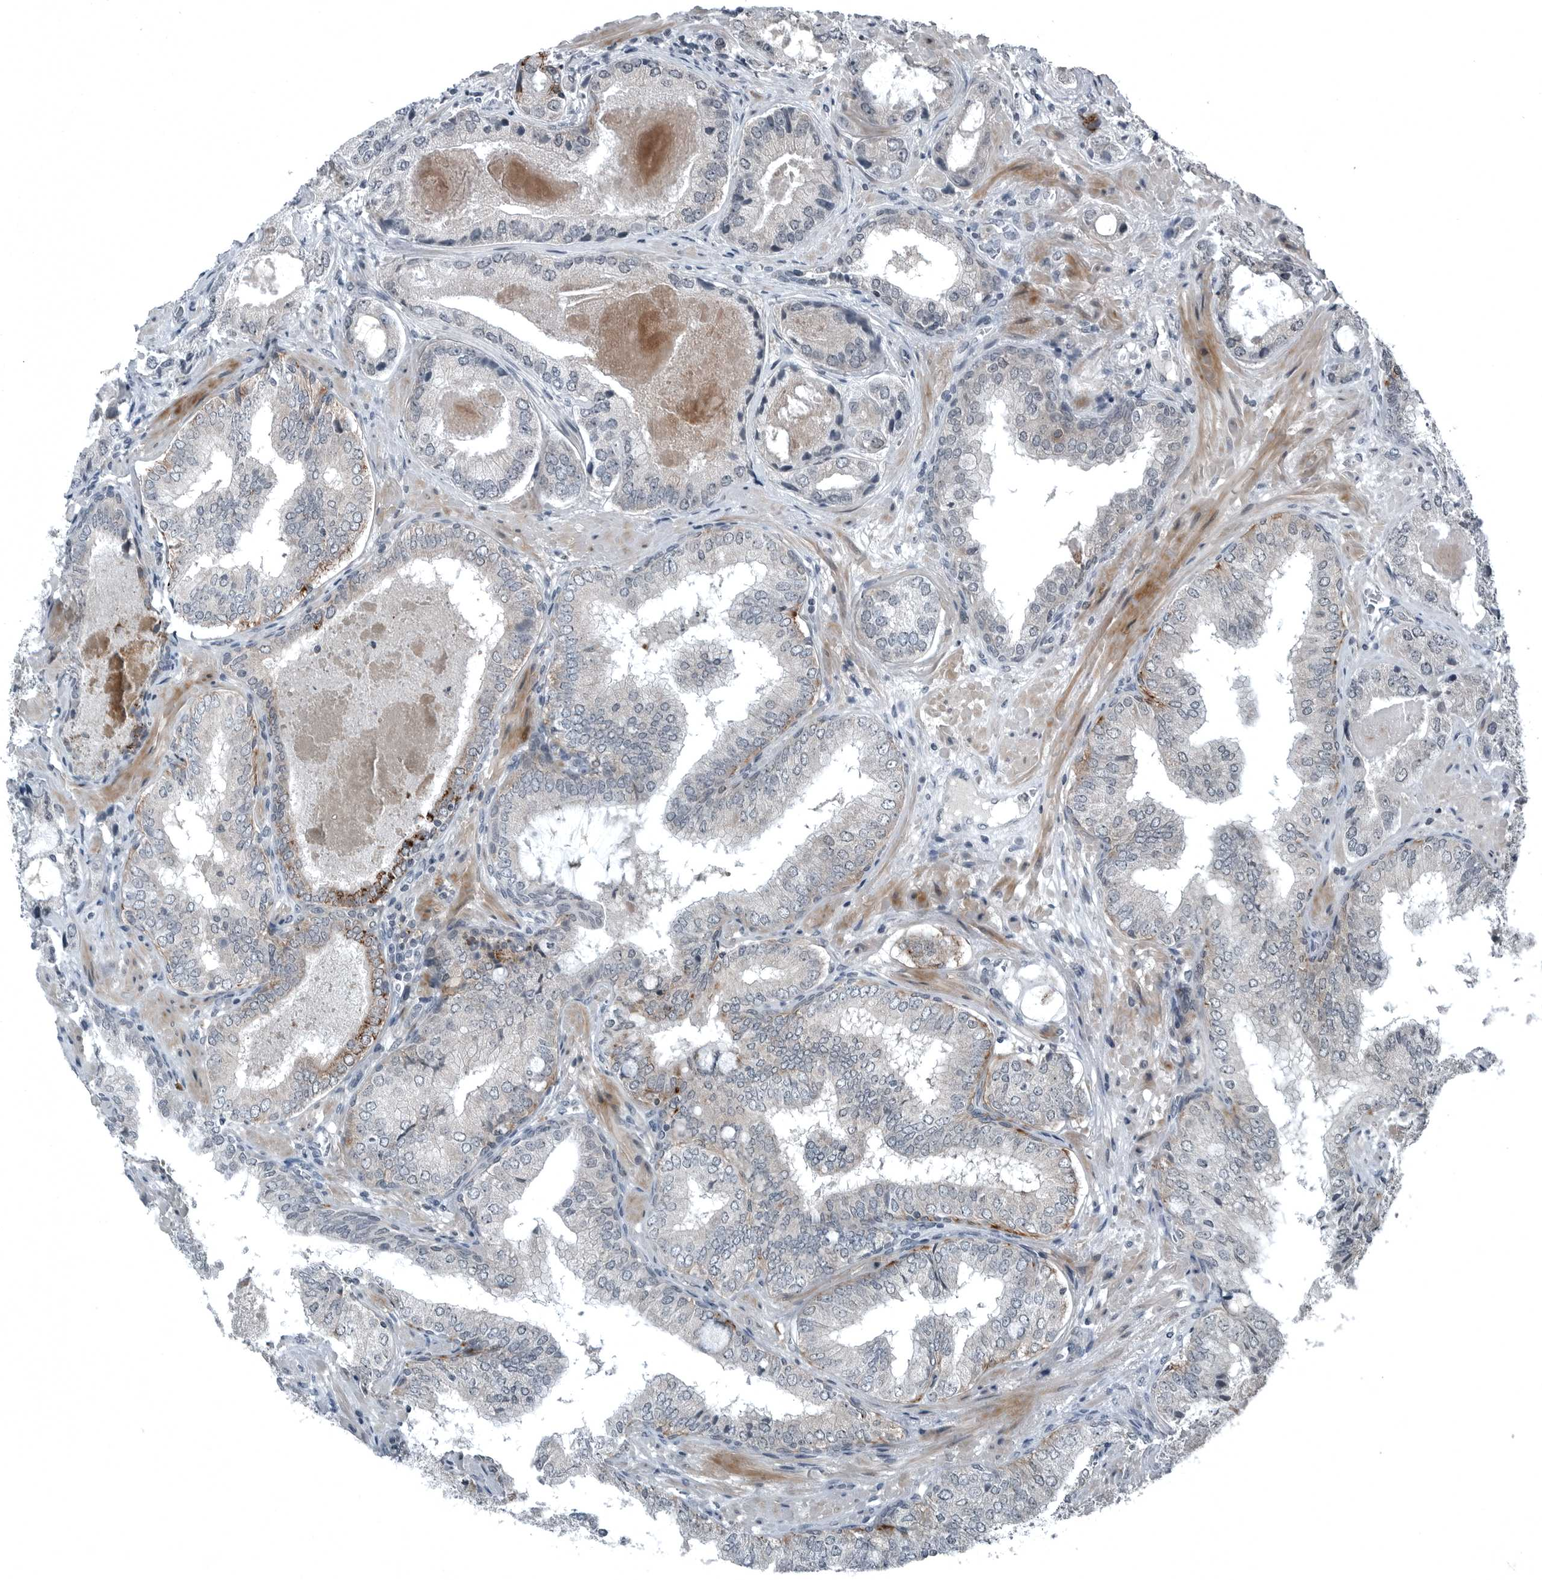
{"staining": {"intensity": "negative", "quantity": "none", "location": "none"}, "tissue": "prostate cancer", "cell_type": "Tumor cells", "image_type": "cancer", "snomed": [{"axis": "morphology", "description": "Normal tissue, NOS"}, {"axis": "morphology", "description": "Adenocarcinoma, High grade"}, {"axis": "topography", "description": "Prostate"}, {"axis": "topography", "description": "Peripheral nerve tissue"}], "caption": "Photomicrograph shows no significant protein staining in tumor cells of prostate high-grade adenocarcinoma. (IHC, brightfield microscopy, high magnification).", "gene": "GAK", "patient": {"sex": "male", "age": 59}}